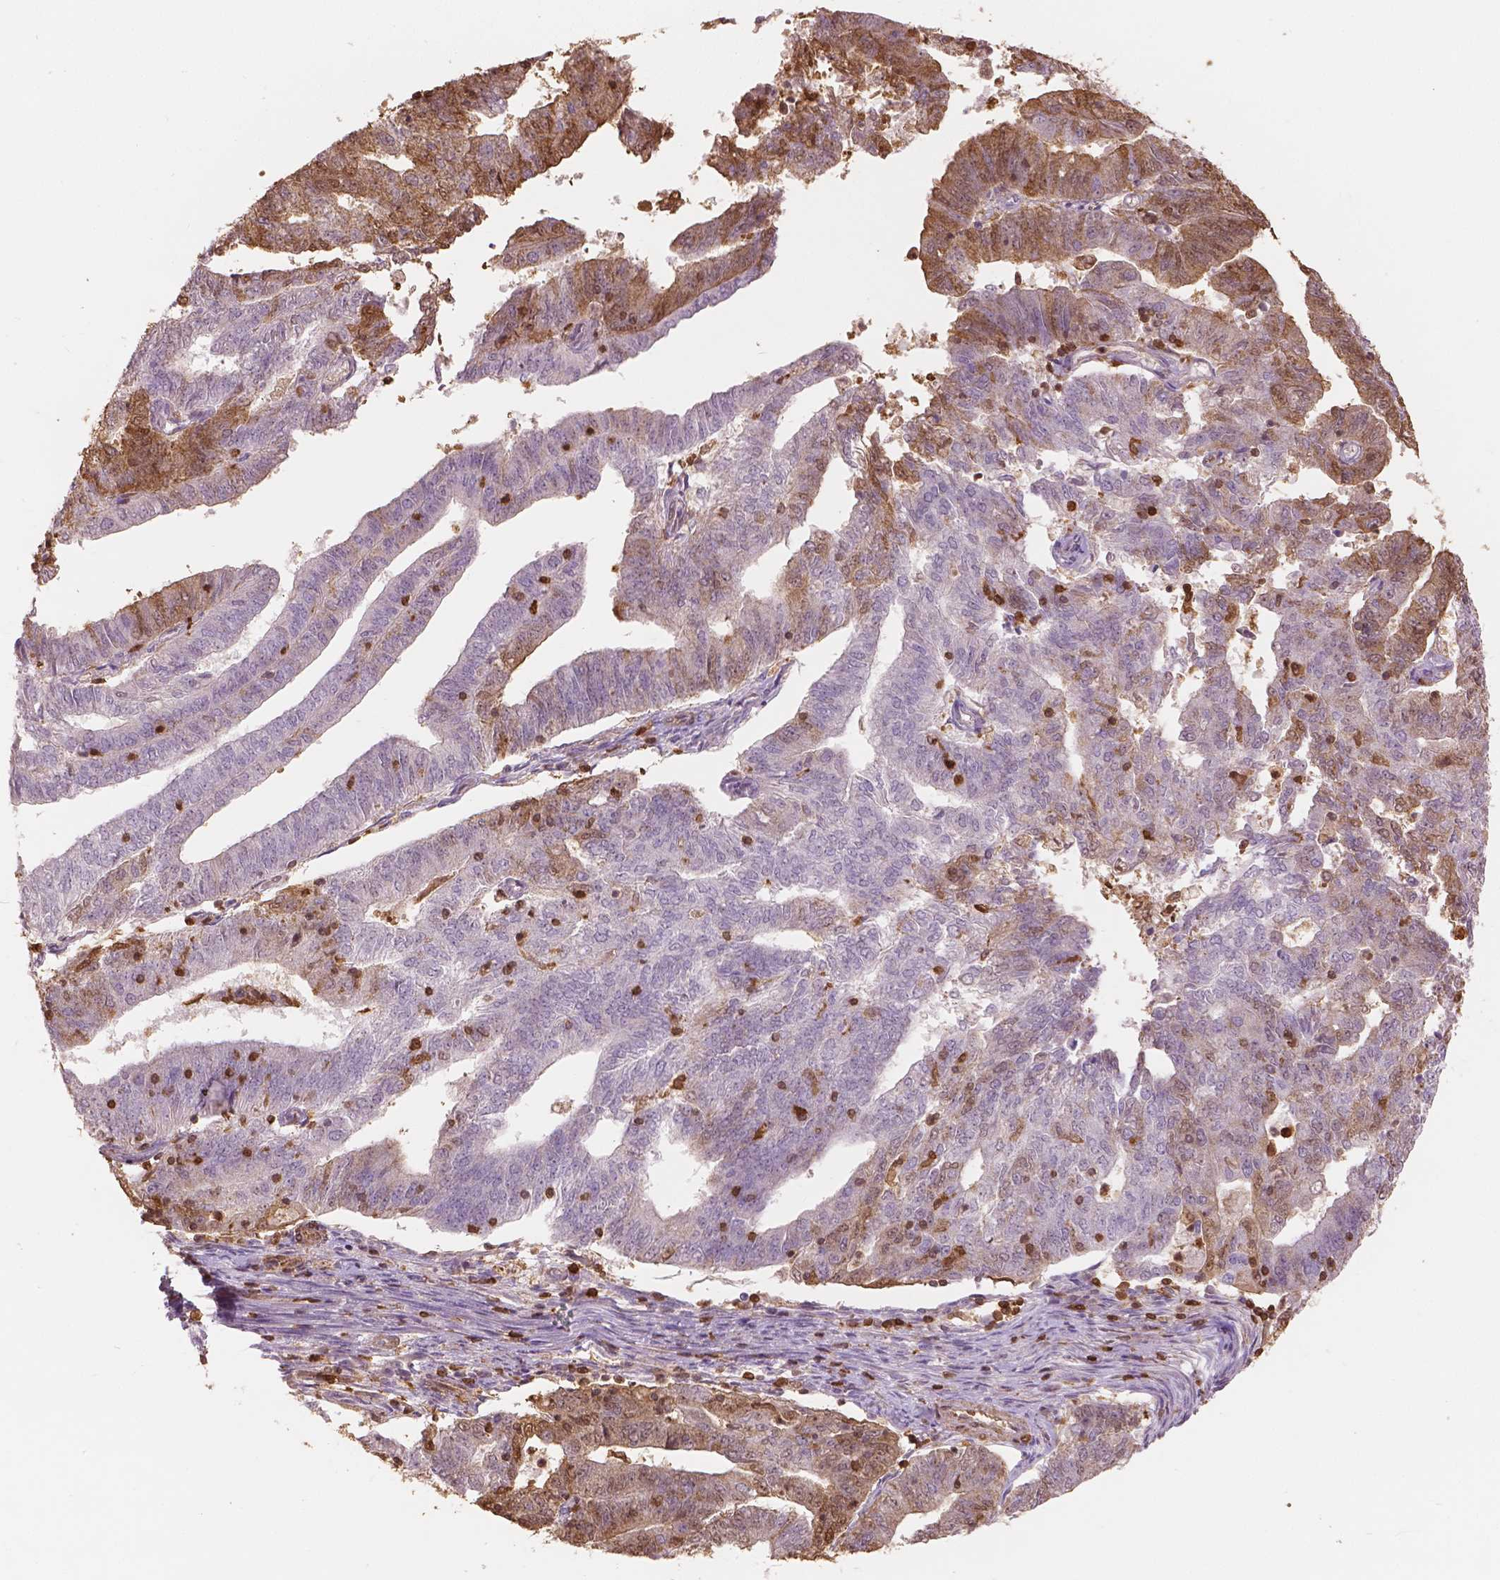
{"staining": {"intensity": "moderate", "quantity": "<25%", "location": "cytoplasmic/membranous,nuclear"}, "tissue": "endometrial cancer", "cell_type": "Tumor cells", "image_type": "cancer", "snomed": [{"axis": "morphology", "description": "Adenocarcinoma, NOS"}, {"axis": "topography", "description": "Endometrium"}], "caption": "Tumor cells demonstrate moderate cytoplasmic/membranous and nuclear staining in about <25% of cells in endometrial cancer.", "gene": "S100A4", "patient": {"sex": "female", "age": 82}}